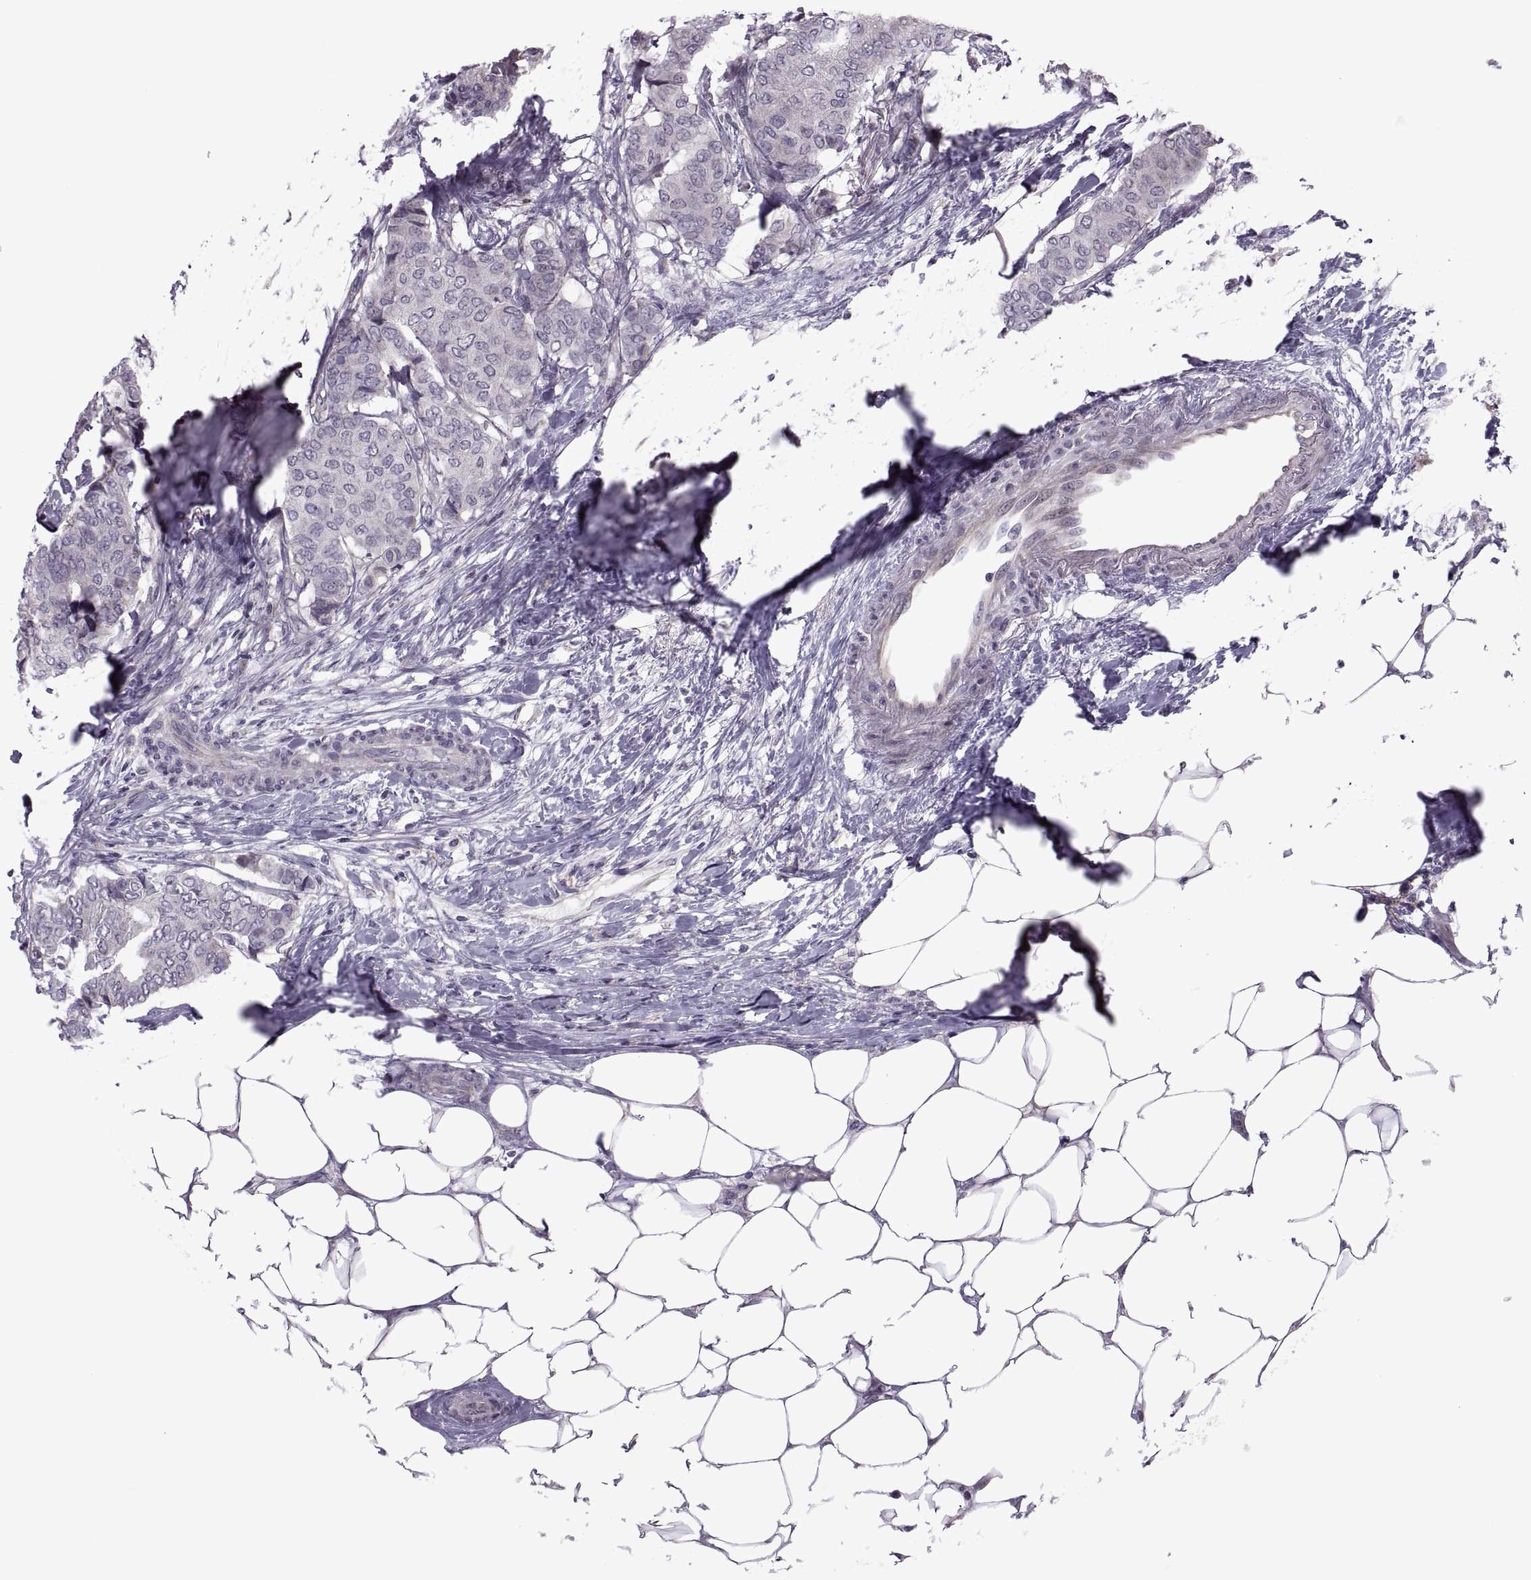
{"staining": {"intensity": "negative", "quantity": "none", "location": "none"}, "tissue": "breast cancer", "cell_type": "Tumor cells", "image_type": "cancer", "snomed": [{"axis": "morphology", "description": "Duct carcinoma"}, {"axis": "topography", "description": "Breast"}], "caption": "IHC photomicrograph of invasive ductal carcinoma (breast) stained for a protein (brown), which shows no expression in tumor cells.", "gene": "ODF3", "patient": {"sex": "female", "age": 75}}